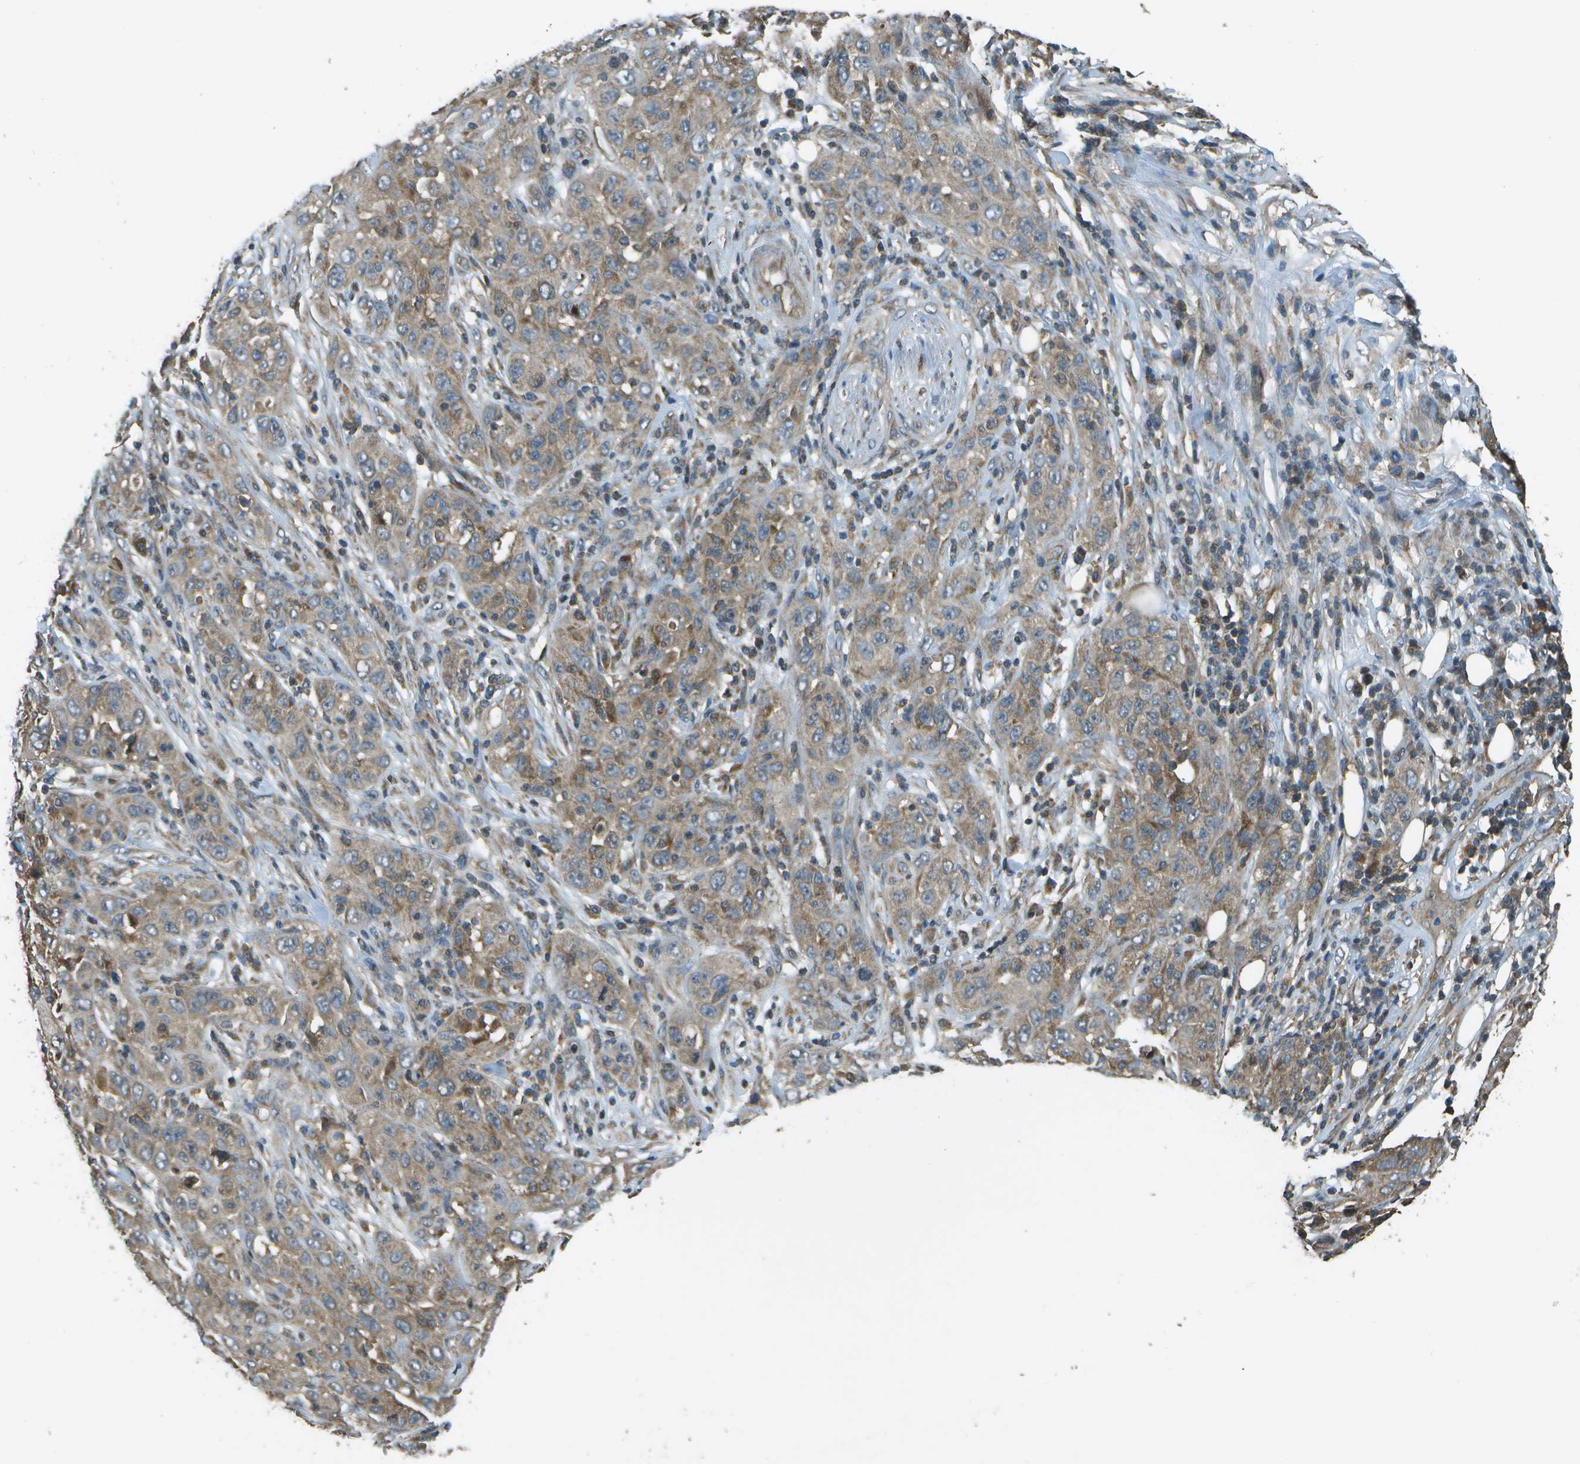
{"staining": {"intensity": "weak", "quantity": ">75%", "location": "cytoplasmic/membranous"}, "tissue": "skin cancer", "cell_type": "Tumor cells", "image_type": "cancer", "snomed": [{"axis": "morphology", "description": "Squamous cell carcinoma, NOS"}, {"axis": "topography", "description": "Skin"}], "caption": "Skin cancer tissue demonstrates weak cytoplasmic/membranous staining in approximately >75% of tumor cells (Brightfield microscopy of DAB IHC at high magnification).", "gene": "PLPBP", "patient": {"sex": "female", "age": 88}}